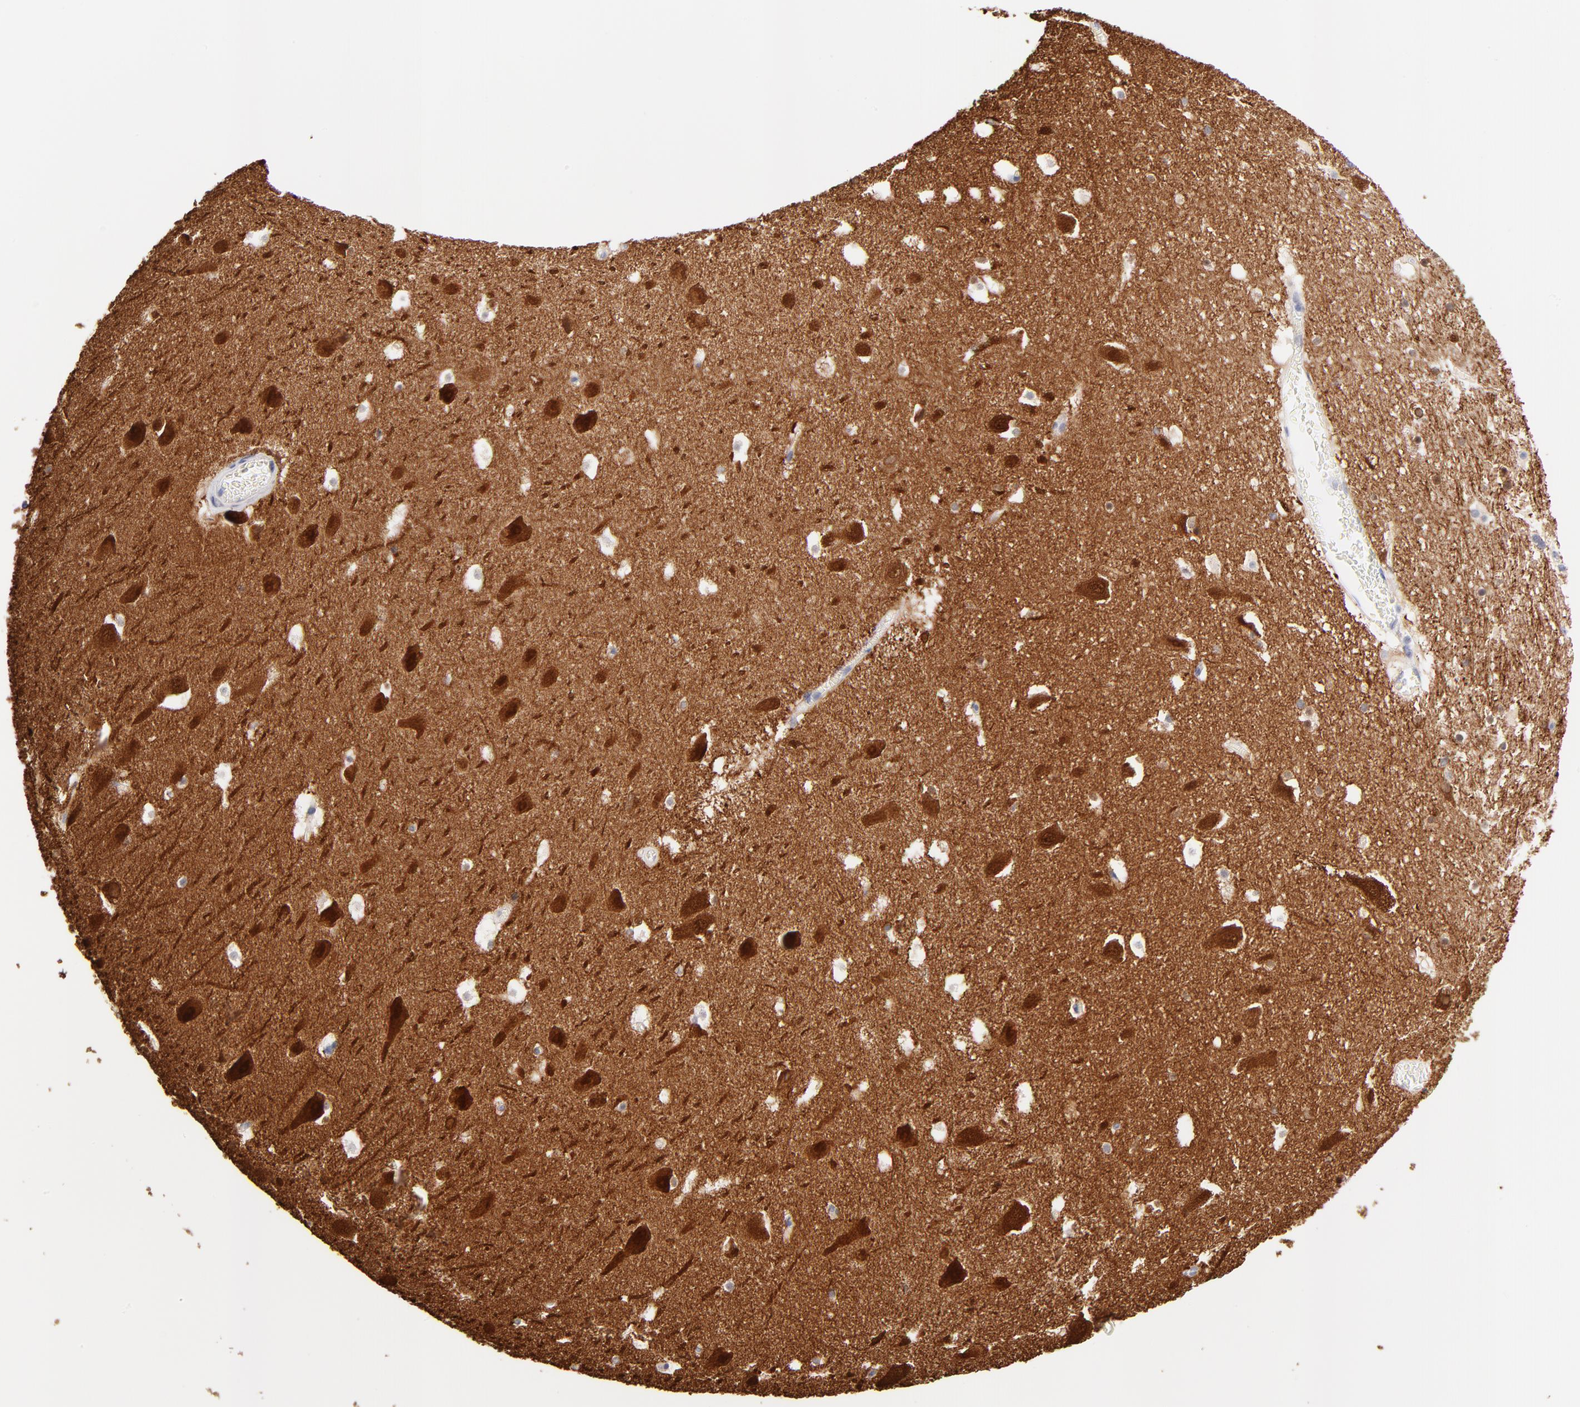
{"staining": {"intensity": "negative", "quantity": "none", "location": "none"}, "tissue": "hippocampus", "cell_type": "Glial cells", "image_type": "normal", "snomed": [{"axis": "morphology", "description": "Normal tissue, NOS"}, {"axis": "topography", "description": "Hippocampus"}], "caption": "IHC of normal hippocampus demonstrates no positivity in glial cells.", "gene": "FAM117B", "patient": {"sex": "male", "age": 45}}